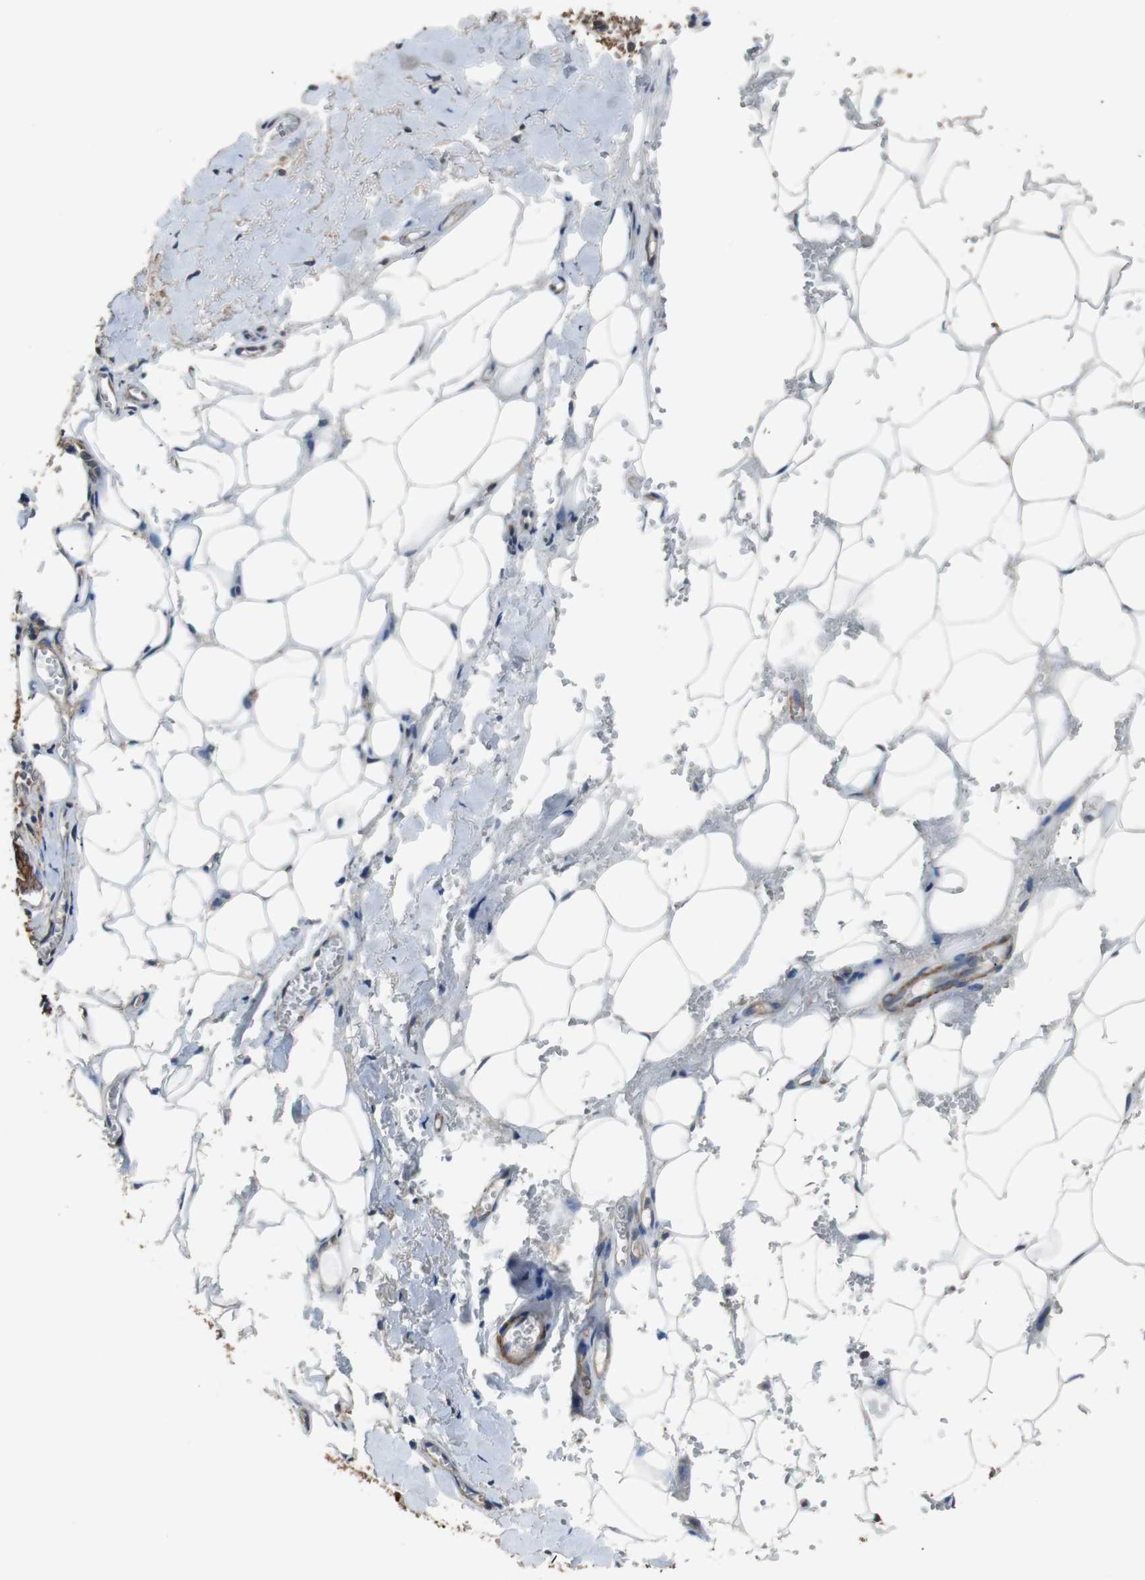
{"staining": {"intensity": "weak", "quantity": ">75%", "location": "cytoplasmic/membranous"}, "tissue": "skin cancer", "cell_type": "Tumor cells", "image_type": "cancer", "snomed": [{"axis": "morphology", "description": "Basal cell carcinoma"}, {"axis": "topography", "description": "Skin"}], "caption": "Immunohistochemical staining of skin basal cell carcinoma demonstrates low levels of weak cytoplasmic/membranous staining in about >75% of tumor cells.", "gene": "PITRM1", "patient": {"sex": "male", "age": 84}}